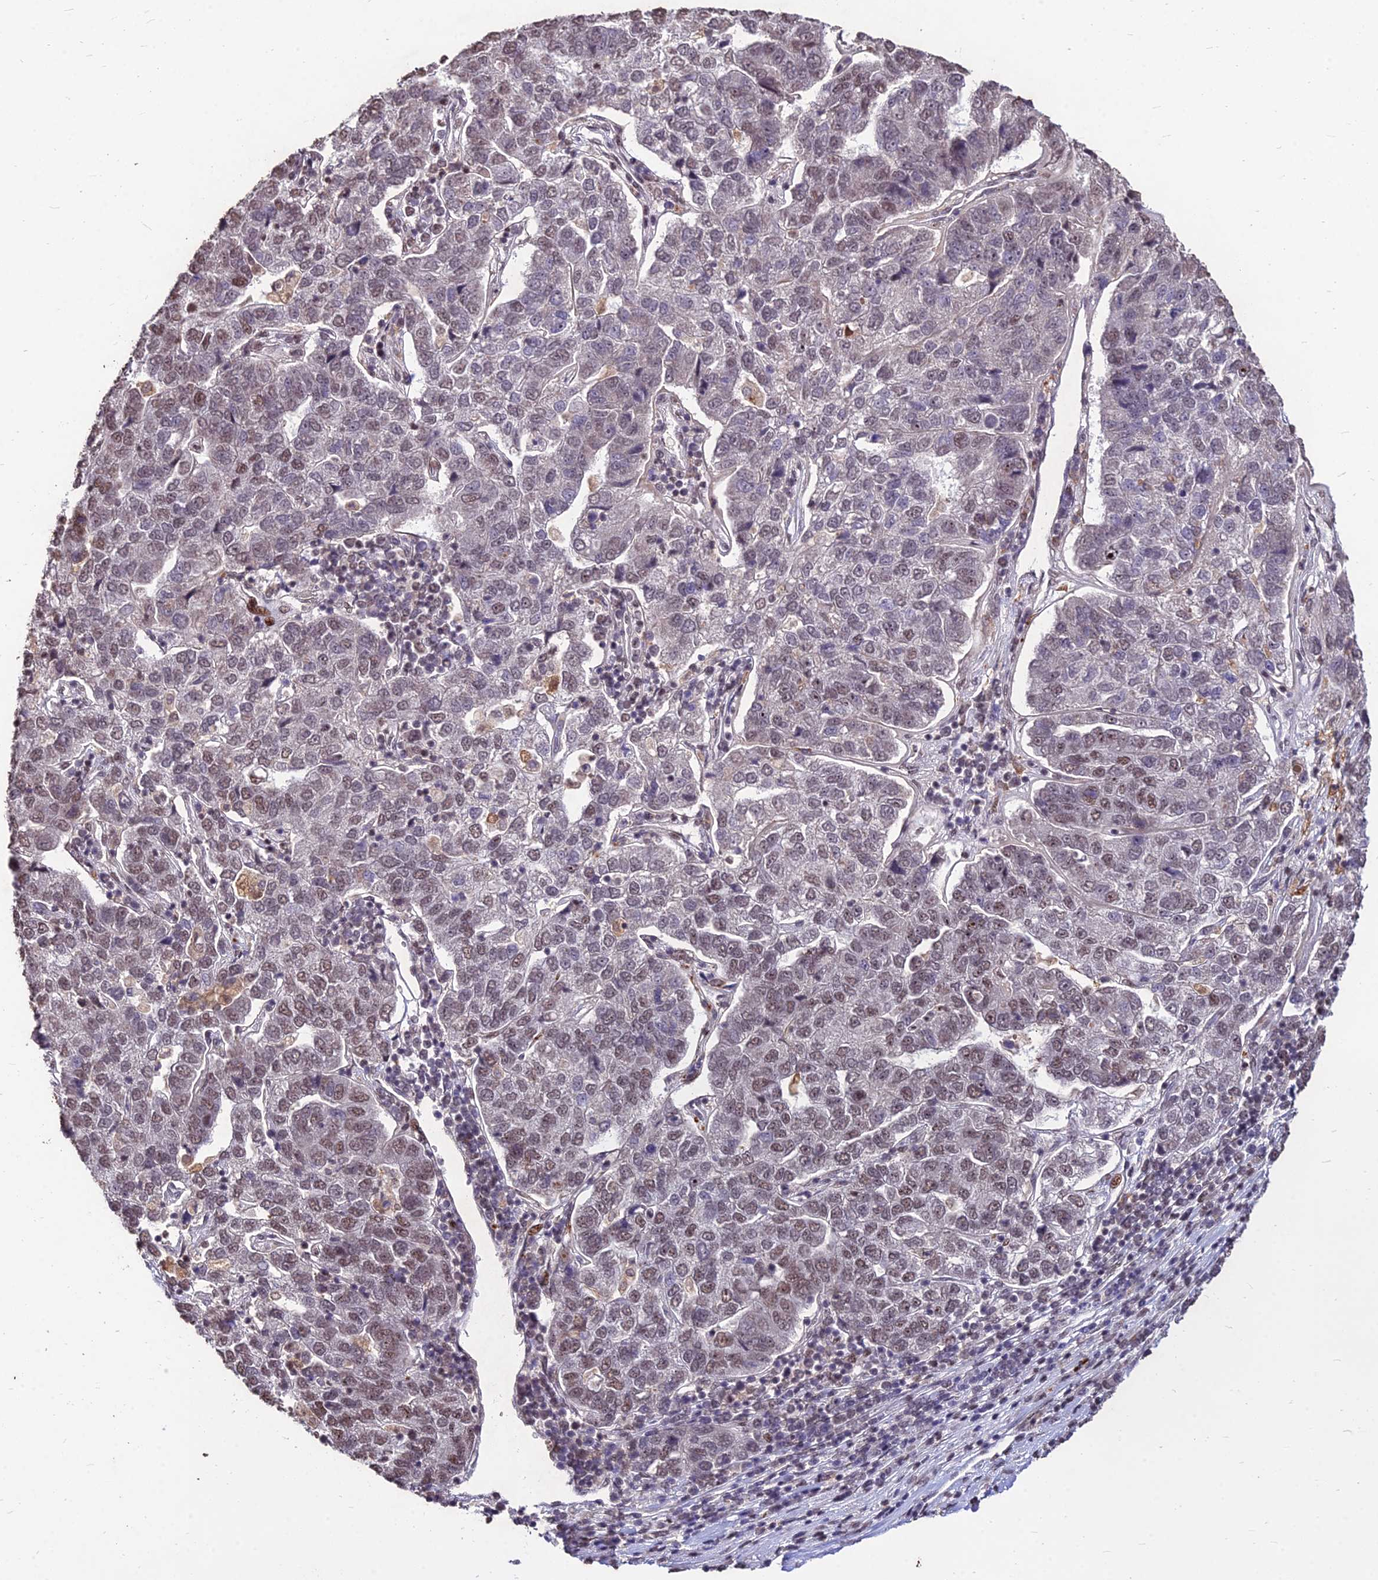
{"staining": {"intensity": "moderate", "quantity": "25%-75%", "location": "nuclear"}, "tissue": "pancreatic cancer", "cell_type": "Tumor cells", "image_type": "cancer", "snomed": [{"axis": "morphology", "description": "Adenocarcinoma, NOS"}, {"axis": "topography", "description": "Pancreas"}], "caption": "Immunohistochemistry (DAB) staining of human pancreatic cancer demonstrates moderate nuclear protein staining in approximately 25%-75% of tumor cells. (IHC, brightfield microscopy, high magnification).", "gene": "ZBED4", "patient": {"sex": "female", "age": 61}}